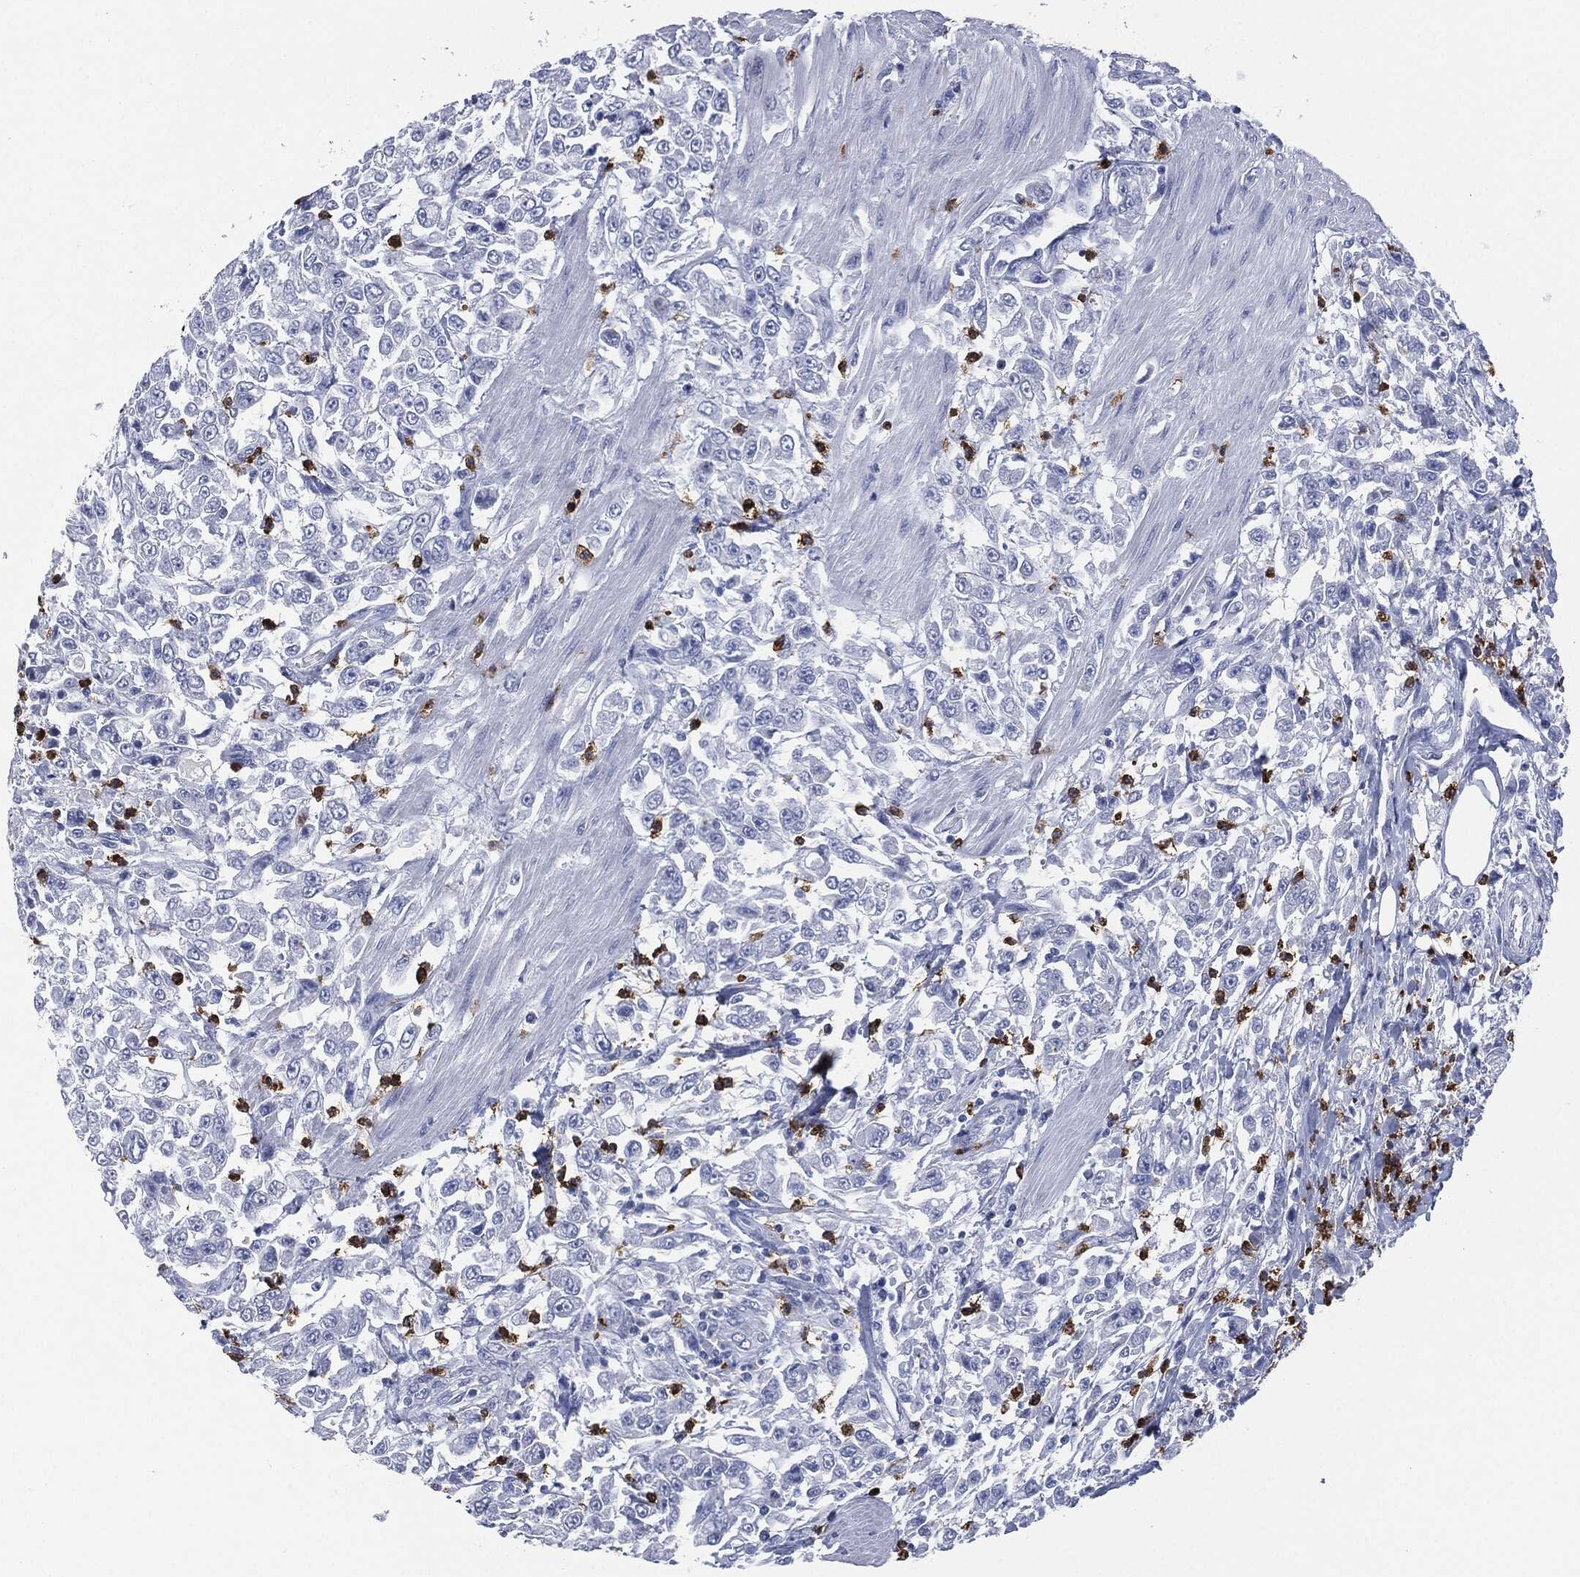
{"staining": {"intensity": "negative", "quantity": "none", "location": "none"}, "tissue": "urothelial cancer", "cell_type": "Tumor cells", "image_type": "cancer", "snomed": [{"axis": "morphology", "description": "Urothelial carcinoma, High grade"}, {"axis": "topography", "description": "Urinary bladder"}], "caption": "Photomicrograph shows no protein positivity in tumor cells of urothelial cancer tissue.", "gene": "CEACAM8", "patient": {"sex": "male", "age": 46}}